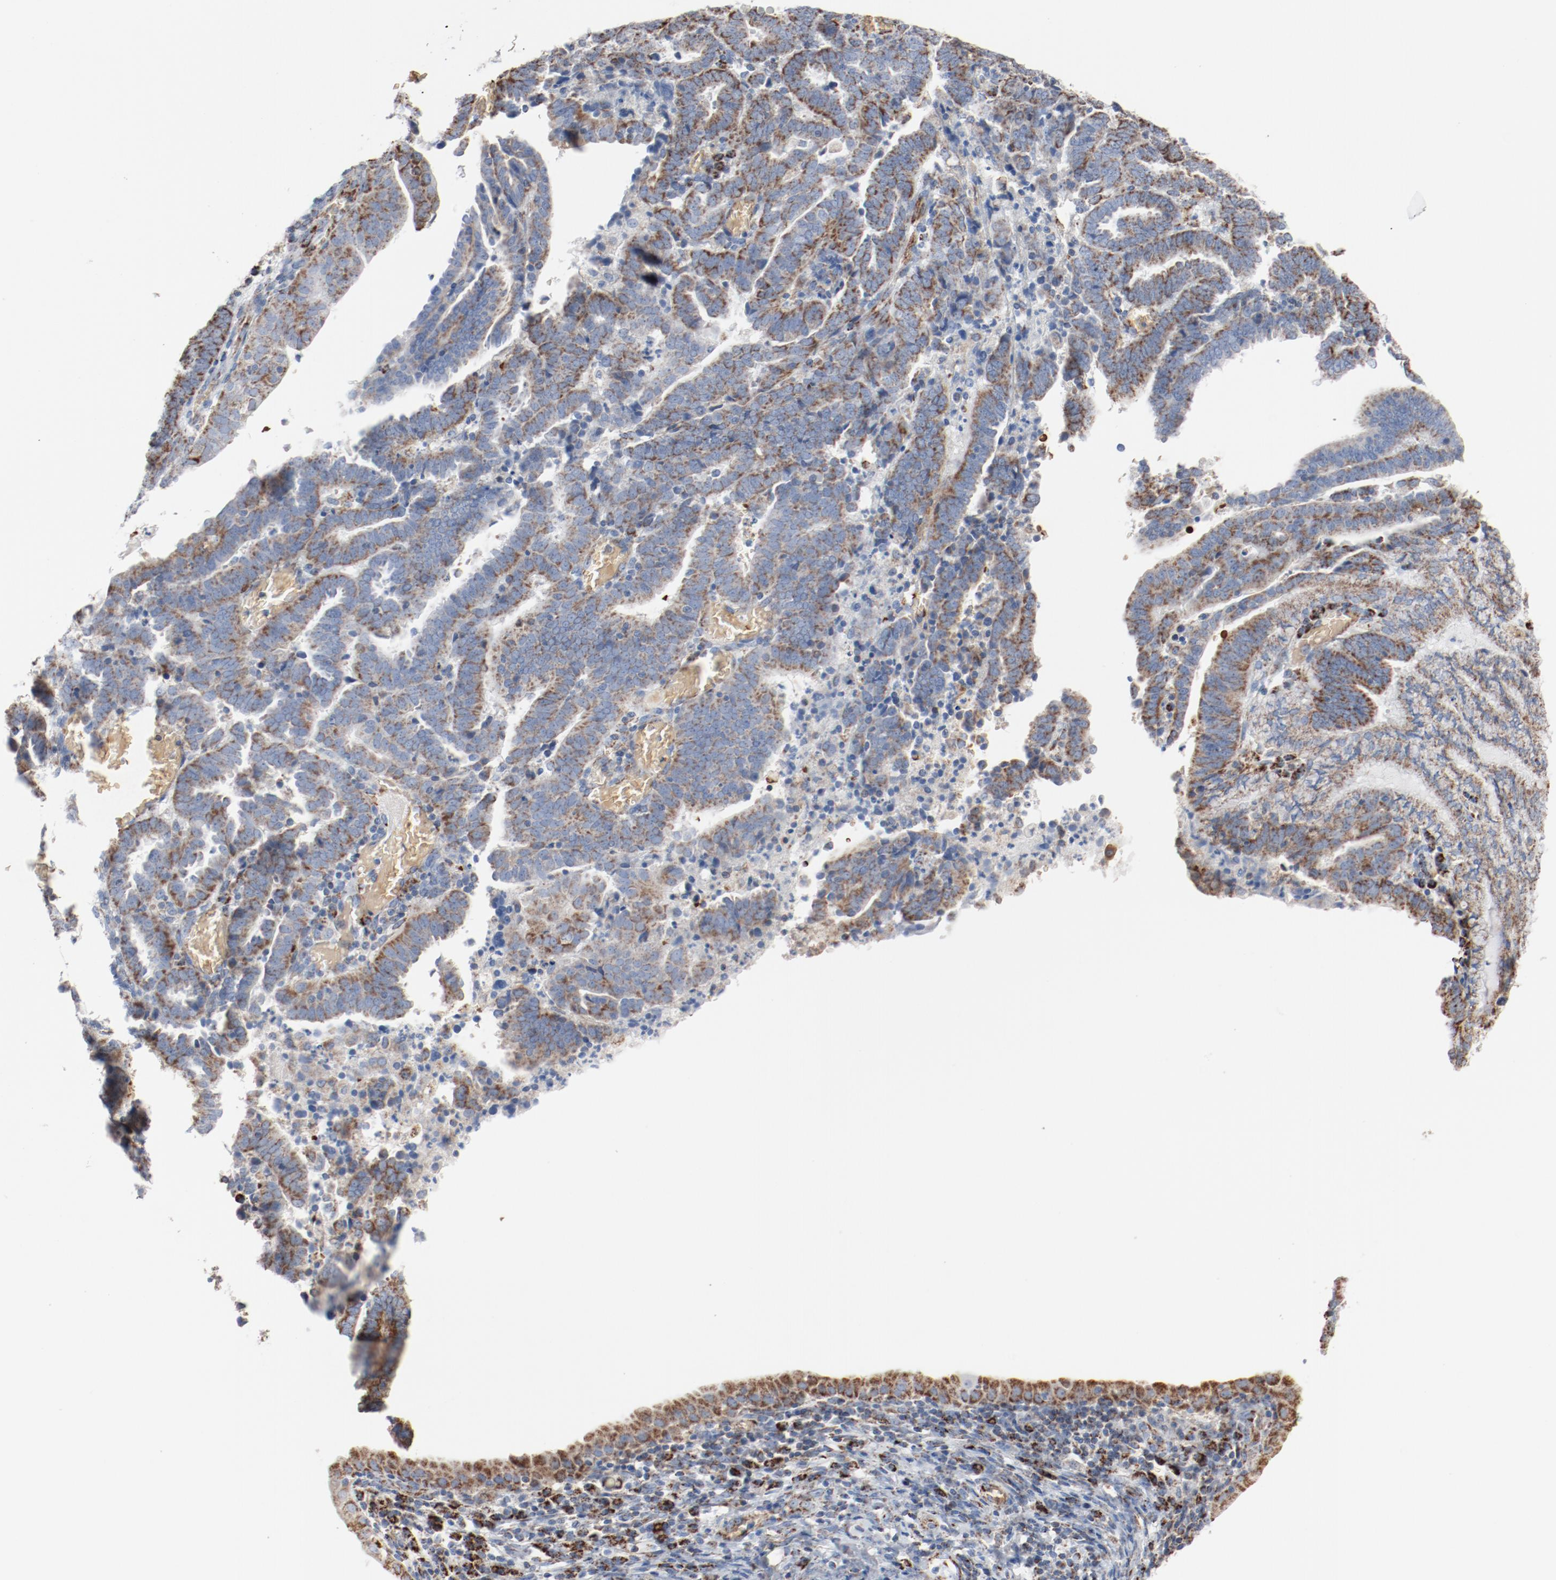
{"staining": {"intensity": "strong", "quantity": "<25%", "location": "cytoplasmic/membranous"}, "tissue": "endometrial cancer", "cell_type": "Tumor cells", "image_type": "cancer", "snomed": [{"axis": "morphology", "description": "Adenocarcinoma, NOS"}, {"axis": "topography", "description": "Uterus"}], "caption": "An immunohistochemistry (IHC) micrograph of neoplastic tissue is shown. Protein staining in brown highlights strong cytoplasmic/membranous positivity in endometrial cancer (adenocarcinoma) within tumor cells.", "gene": "NDUFB8", "patient": {"sex": "female", "age": 83}}